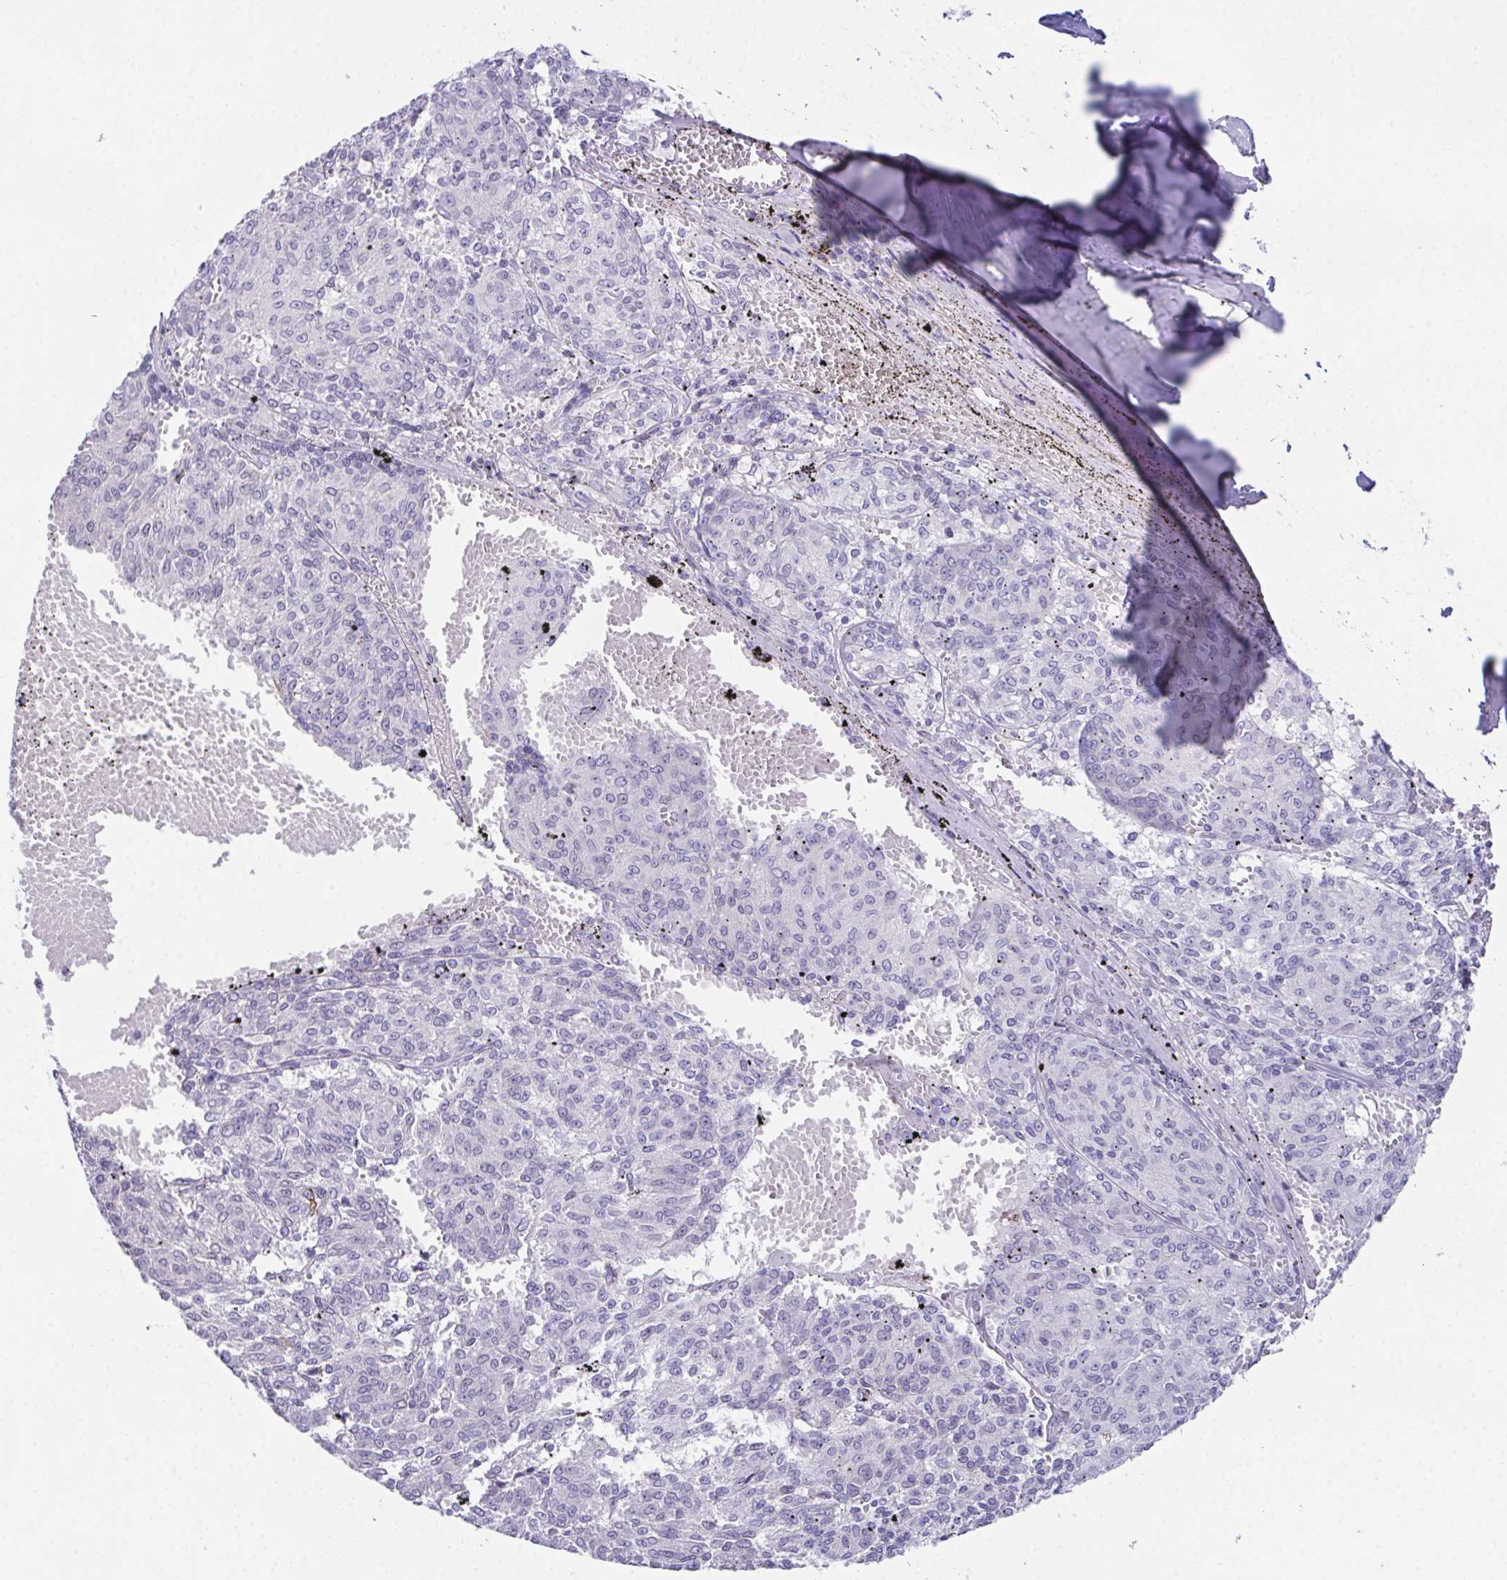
{"staining": {"intensity": "negative", "quantity": "none", "location": "none"}, "tissue": "melanoma", "cell_type": "Tumor cells", "image_type": "cancer", "snomed": [{"axis": "morphology", "description": "Malignant melanoma, NOS"}, {"axis": "topography", "description": "Skin"}], "caption": "High power microscopy histopathology image of an immunohistochemistry photomicrograph of melanoma, revealing no significant staining in tumor cells.", "gene": "TEX19", "patient": {"sex": "female", "age": 72}}